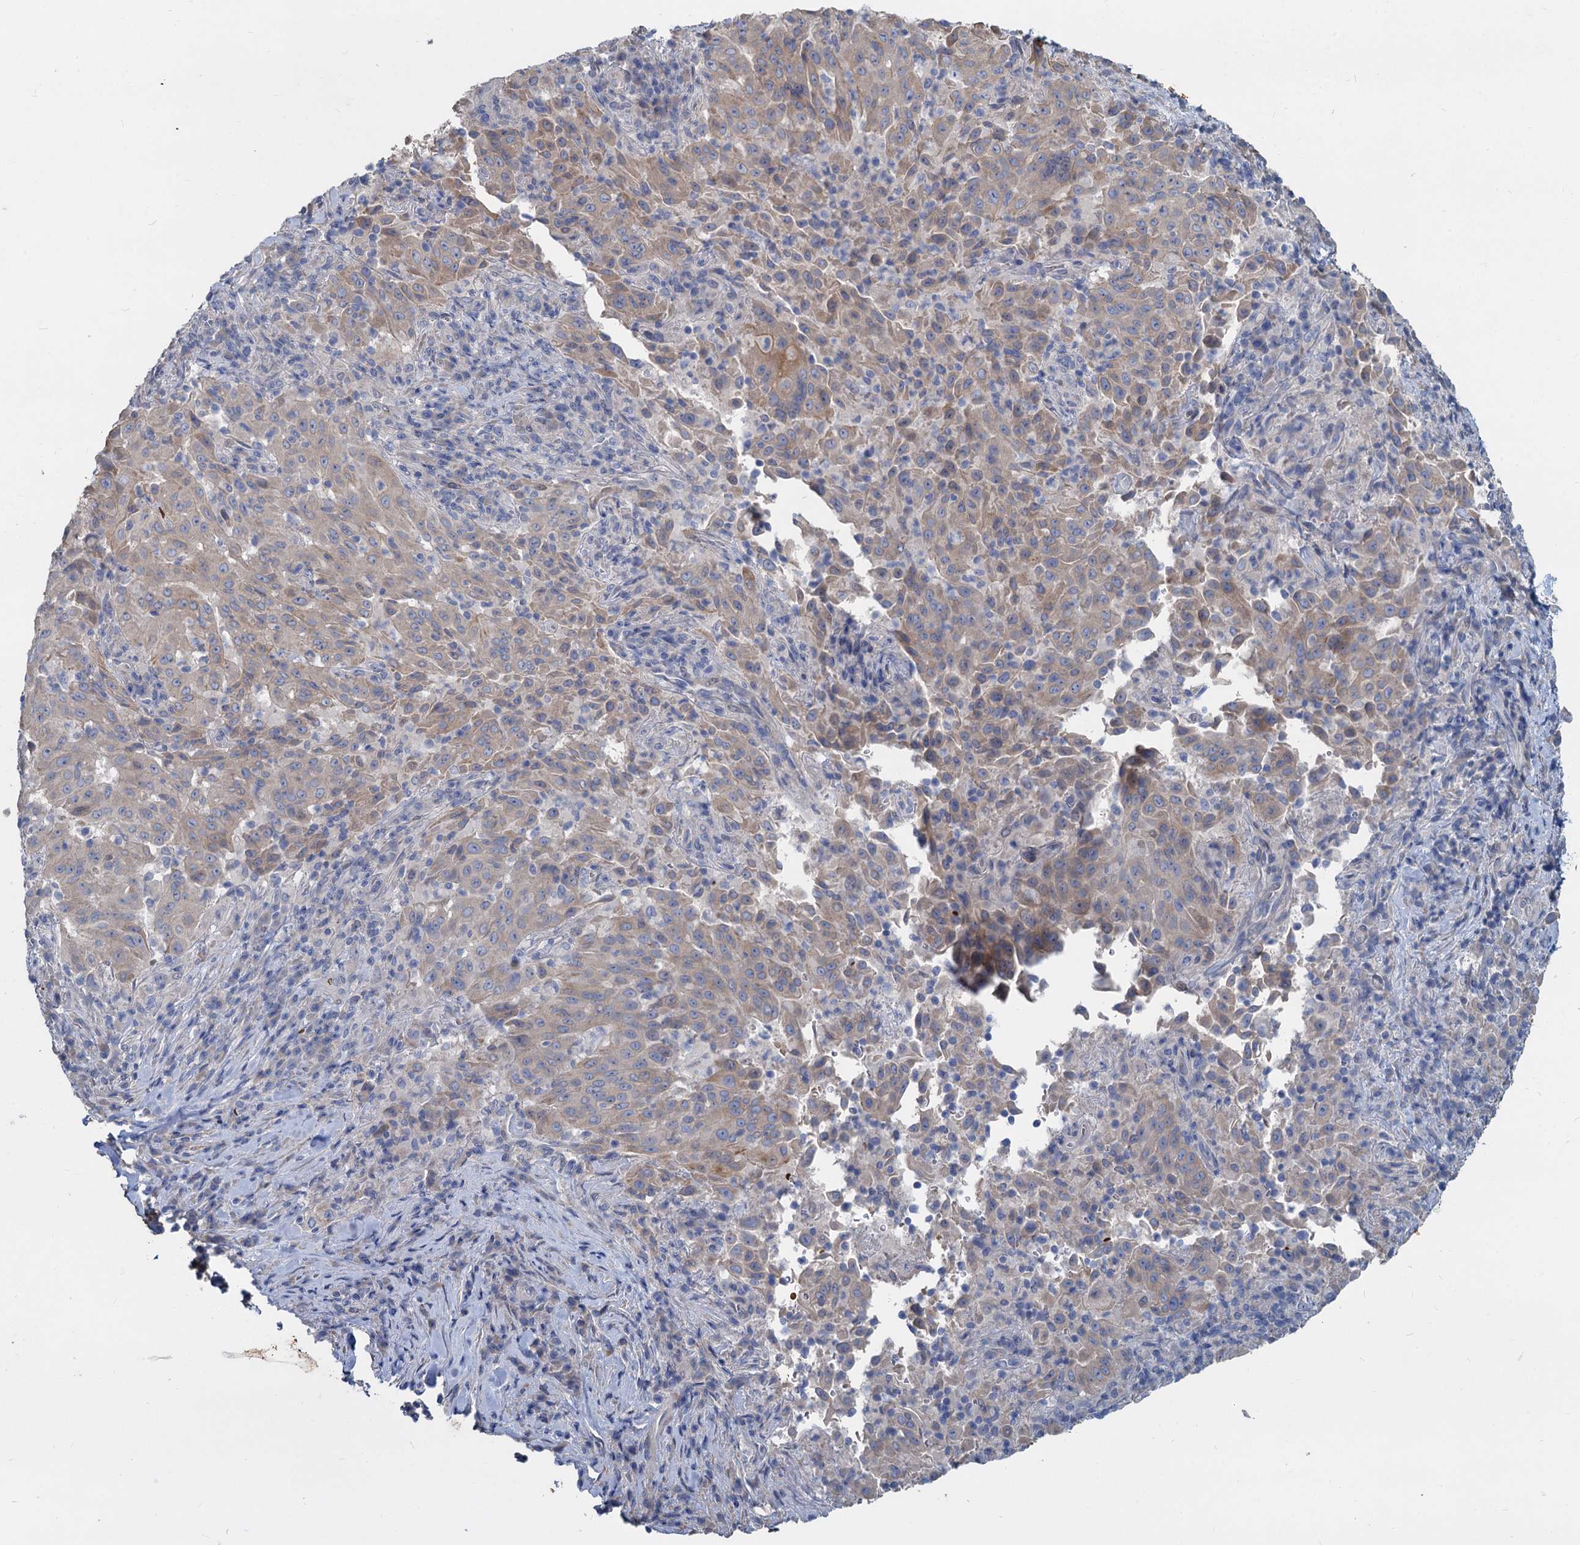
{"staining": {"intensity": "weak", "quantity": ">75%", "location": "cytoplasmic/membranous"}, "tissue": "pancreatic cancer", "cell_type": "Tumor cells", "image_type": "cancer", "snomed": [{"axis": "morphology", "description": "Adenocarcinoma, NOS"}, {"axis": "topography", "description": "Pancreas"}], "caption": "Brown immunohistochemical staining in pancreatic cancer displays weak cytoplasmic/membranous positivity in approximately >75% of tumor cells.", "gene": "TCTN2", "patient": {"sex": "male", "age": 63}}